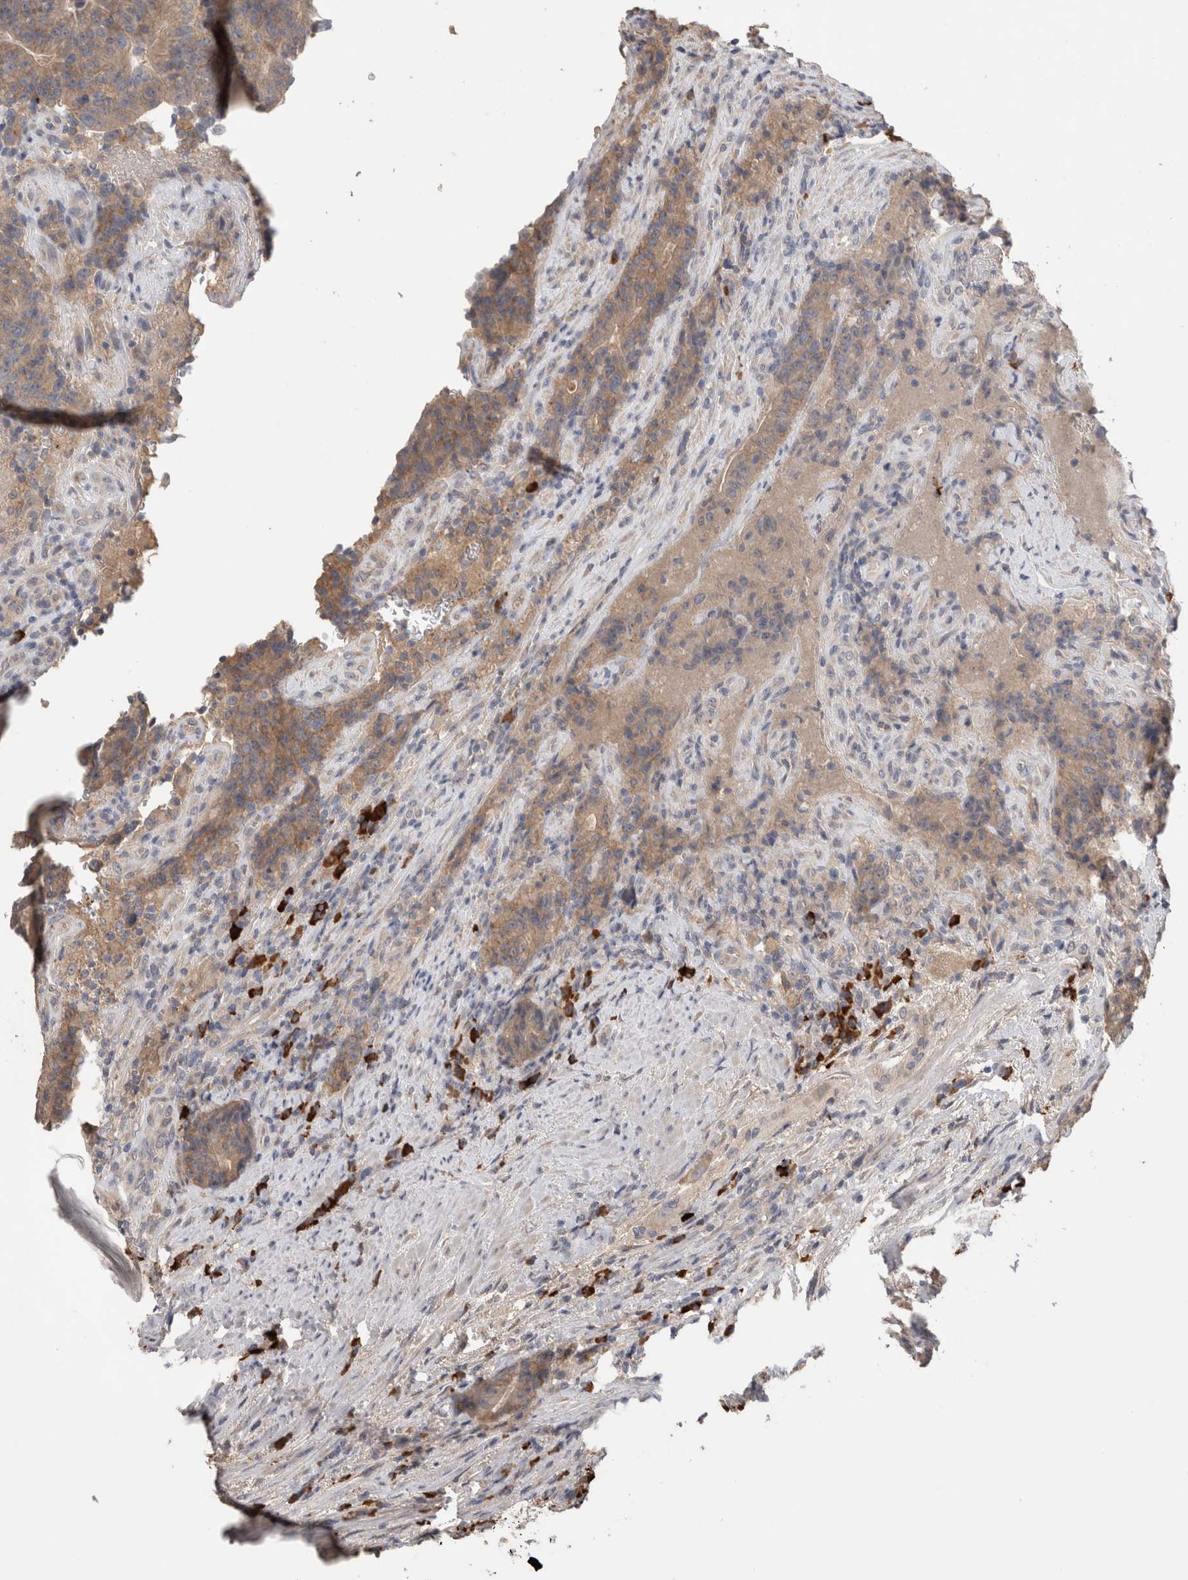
{"staining": {"intensity": "moderate", "quantity": "25%-75%", "location": "cytoplasmic/membranous"}, "tissue": "colorectal cancer", "cell_type": "Tumor cells", "image_type": "cancer", "snomed": [{"axis": "morphology", "description": "Normal tissue, NOS"}, {"axis": "morphology", "description": "Adenocarcinoma, NOS"}, {"axis": "topography", "description": "Colon"}], "caption": "A brown stain shows moderate cytoplasmic/membranous expression of a protein in adenocarcinoma (colorectal) tumor cells. (DAB = brown stain, brightfield microscopy at high magnification).", "gene": "PPP3CC", "patient": {"sex": "female", "age": 75}}